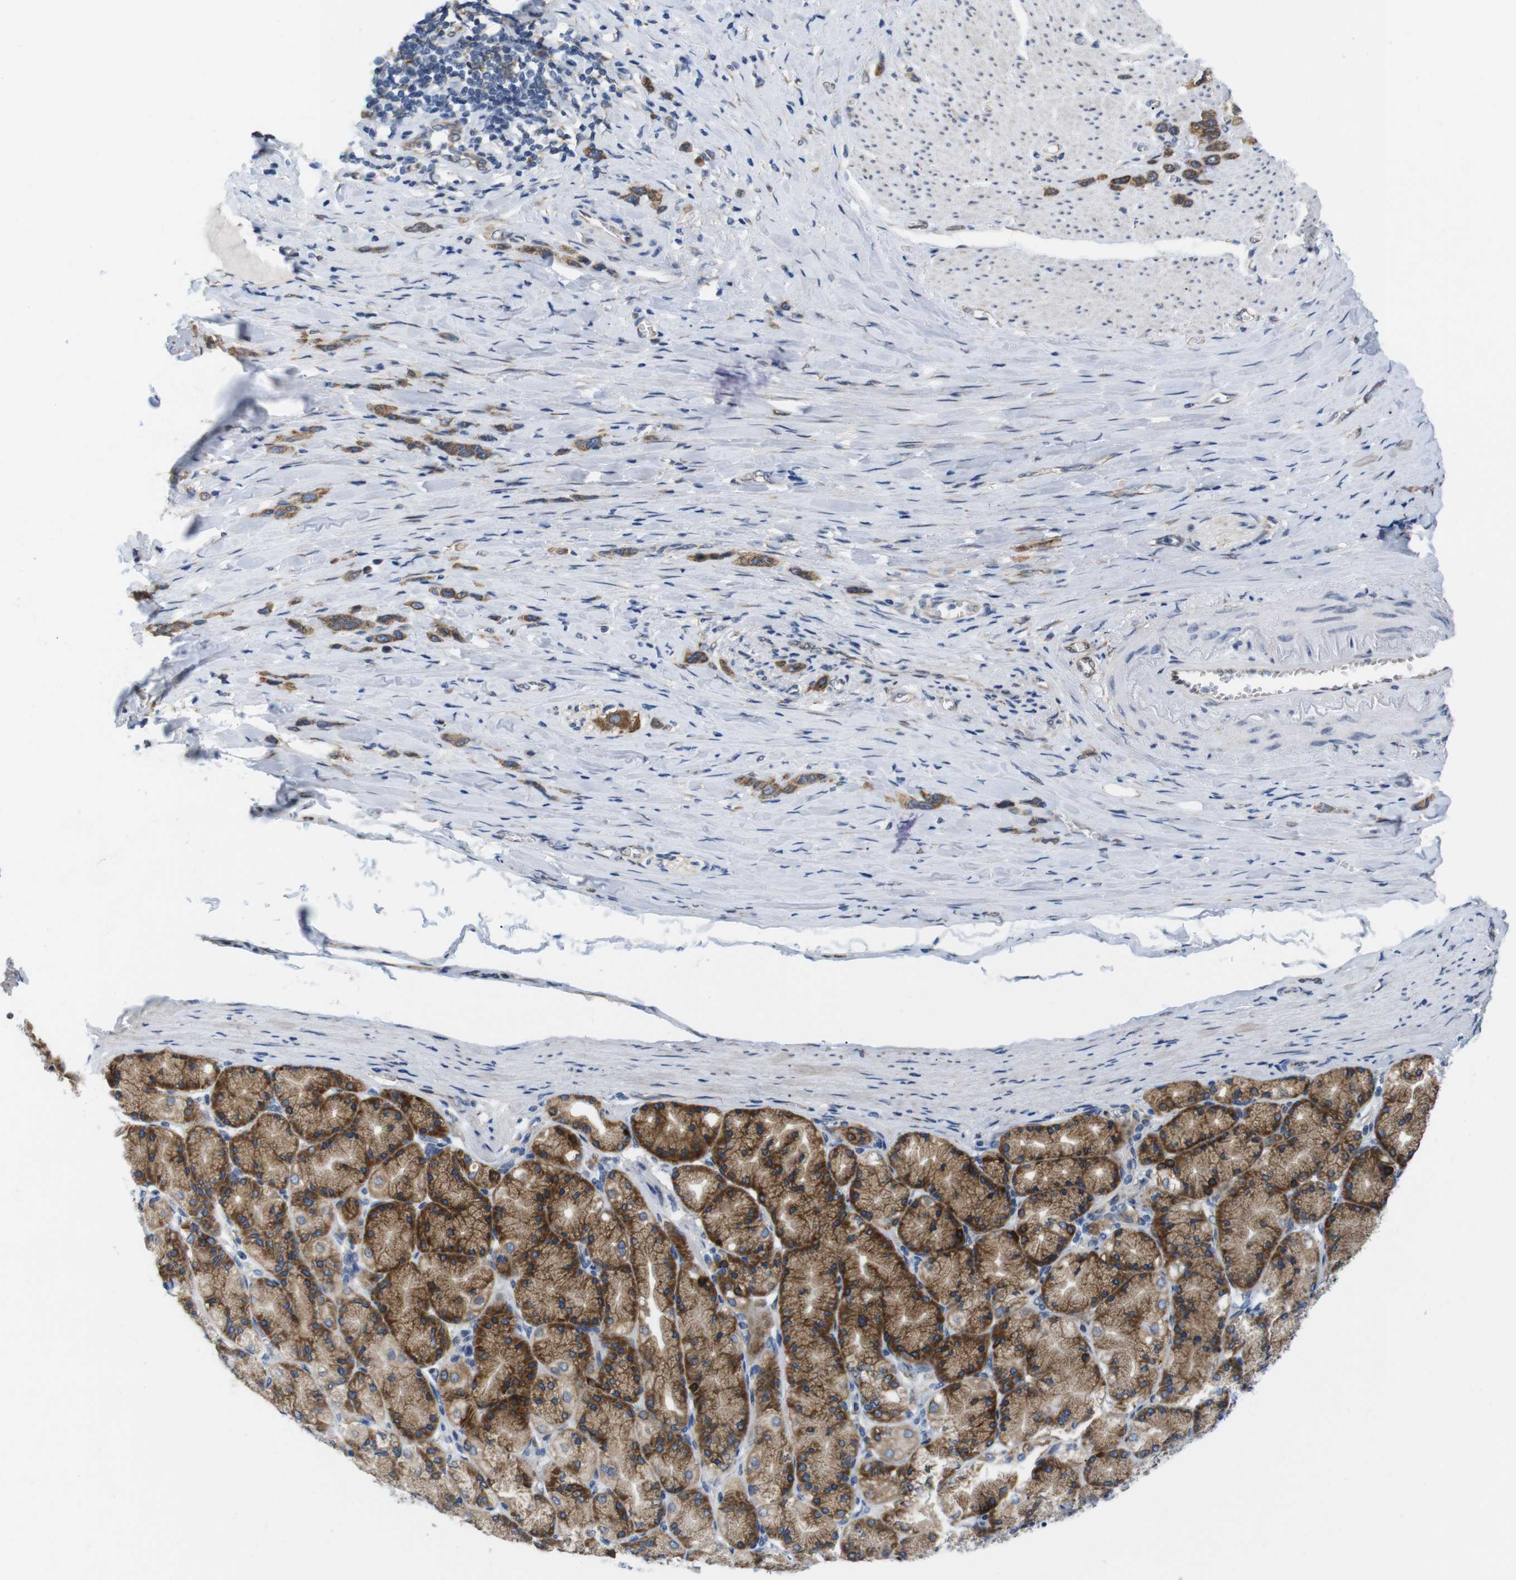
{"staining": {"intensity": "moderate", "quantity": ">75%", "location": "cytoplasmic/membranous"}, "tissue": "stomach cancer", "cell_type": "Tumor cells", "image_type": "cancer", "snomed": [{"axis": "morphology", "description": "Normal tissue, NOS"}, {"axis": "morphology", "description": "Adenocarcinoma, NOS"}, {"axis": "morphology", "description": "Adenocarcinoma, High grade"}, {"axis": "topography", "description": "Stomach, upper"}, {"axis": "topography", "description": "Stomach"}], "caption": "IHC (DAB) staining of human adenocarcinoma (high-grade) (stomach) exhibits moderate cytoplasmic/membranous protein expression in approximately >75% of tumor cells.", "gene": "HACD3", "patient": {"sex": "female", "age": 65}}